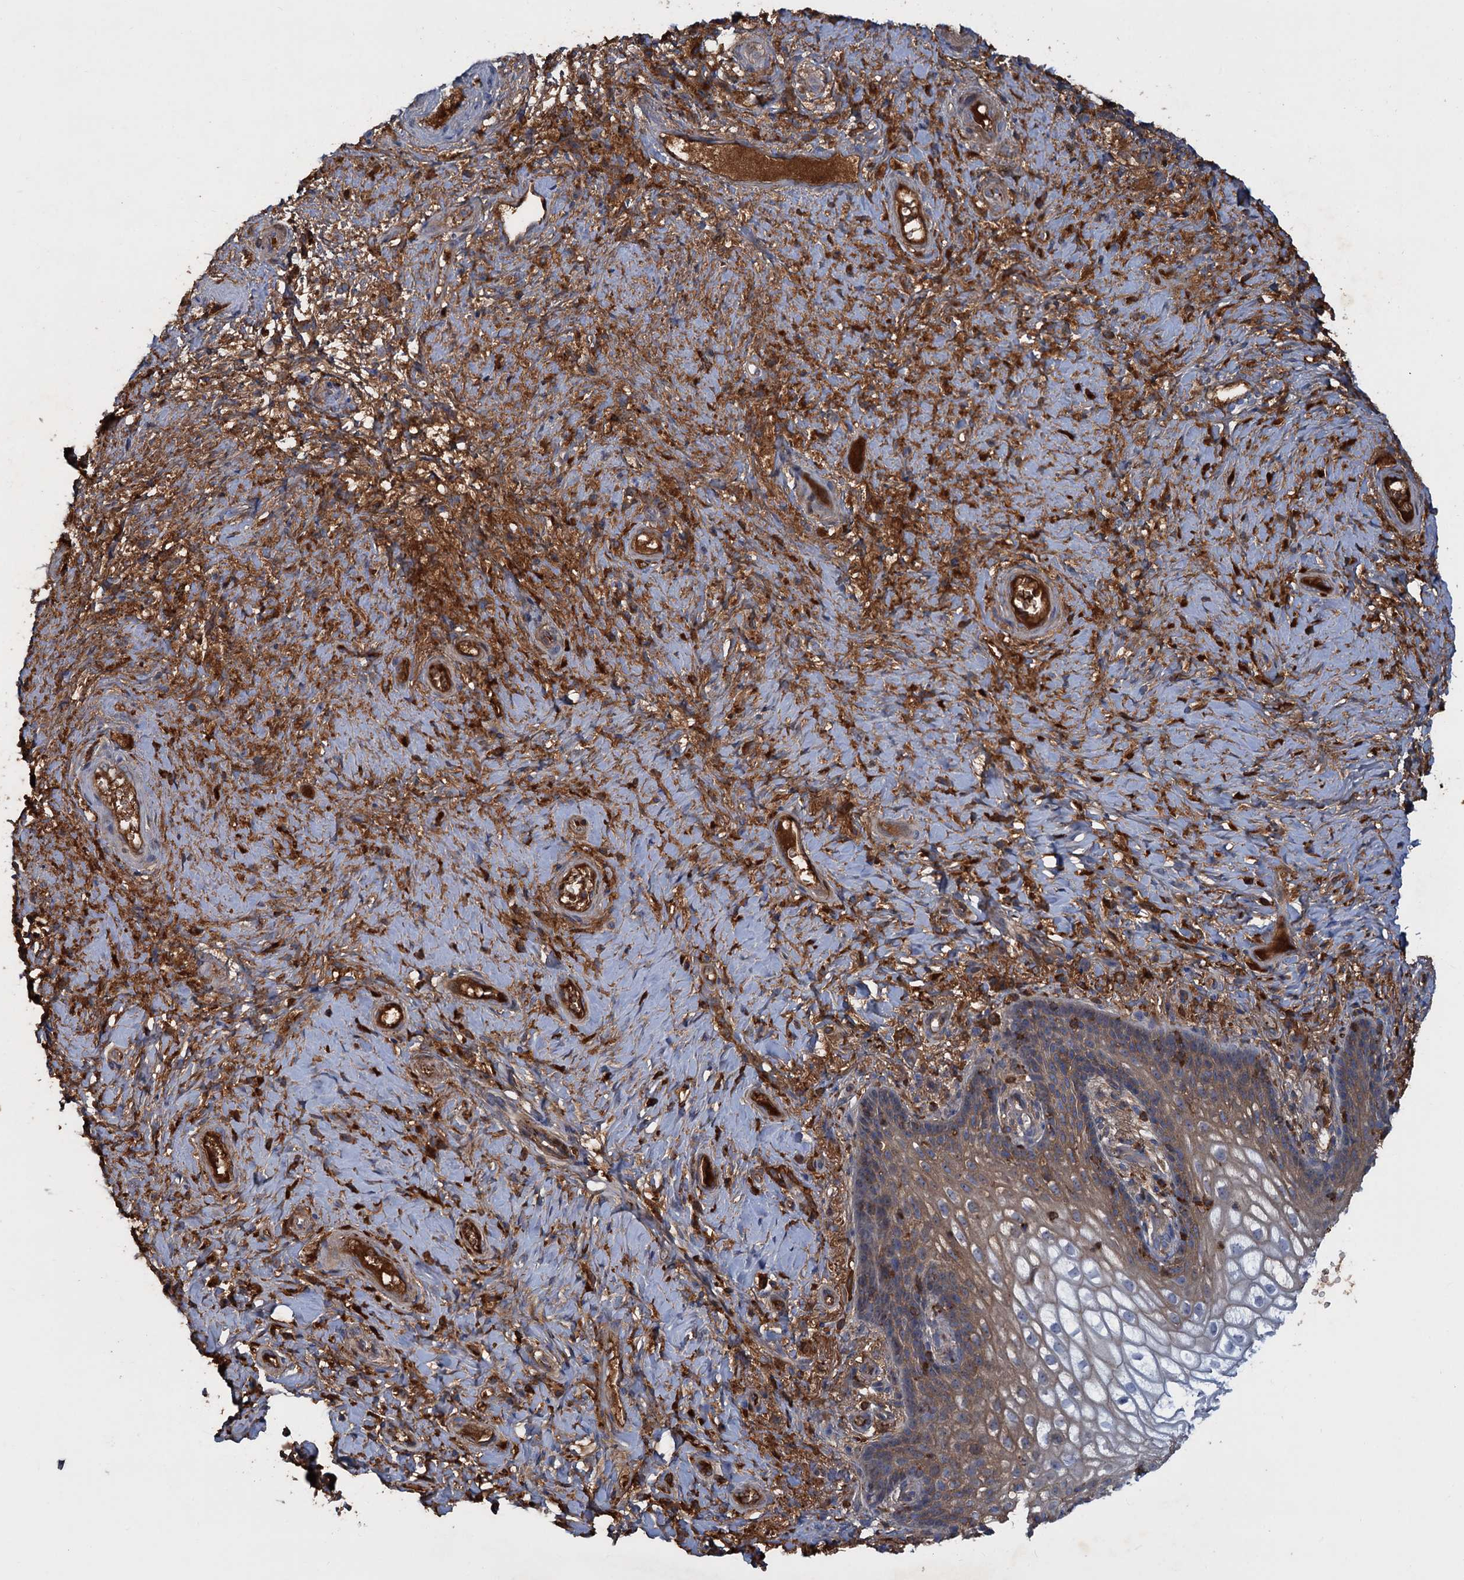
{"staining": {"intensity": "moderate", "quantity": "25%-75%", "location": "cytoplasmic/membranous"}, "tissue": "vagina", "cell_type": "Squamous epithelial cells", "image_type": "normal", "snomed": [{"axis": "morphology", "description": "Normal tissue, NOS"}, {"axis": "topography", "description": "Vagina"}], "caption": "The immunohistochemical stain labels moderate cytoplasmic/membranous expression in squamous epithelial cells of unremarkable vagina.", "gene": "CHRD", "patient": {"sex": "female", "age": 60}}